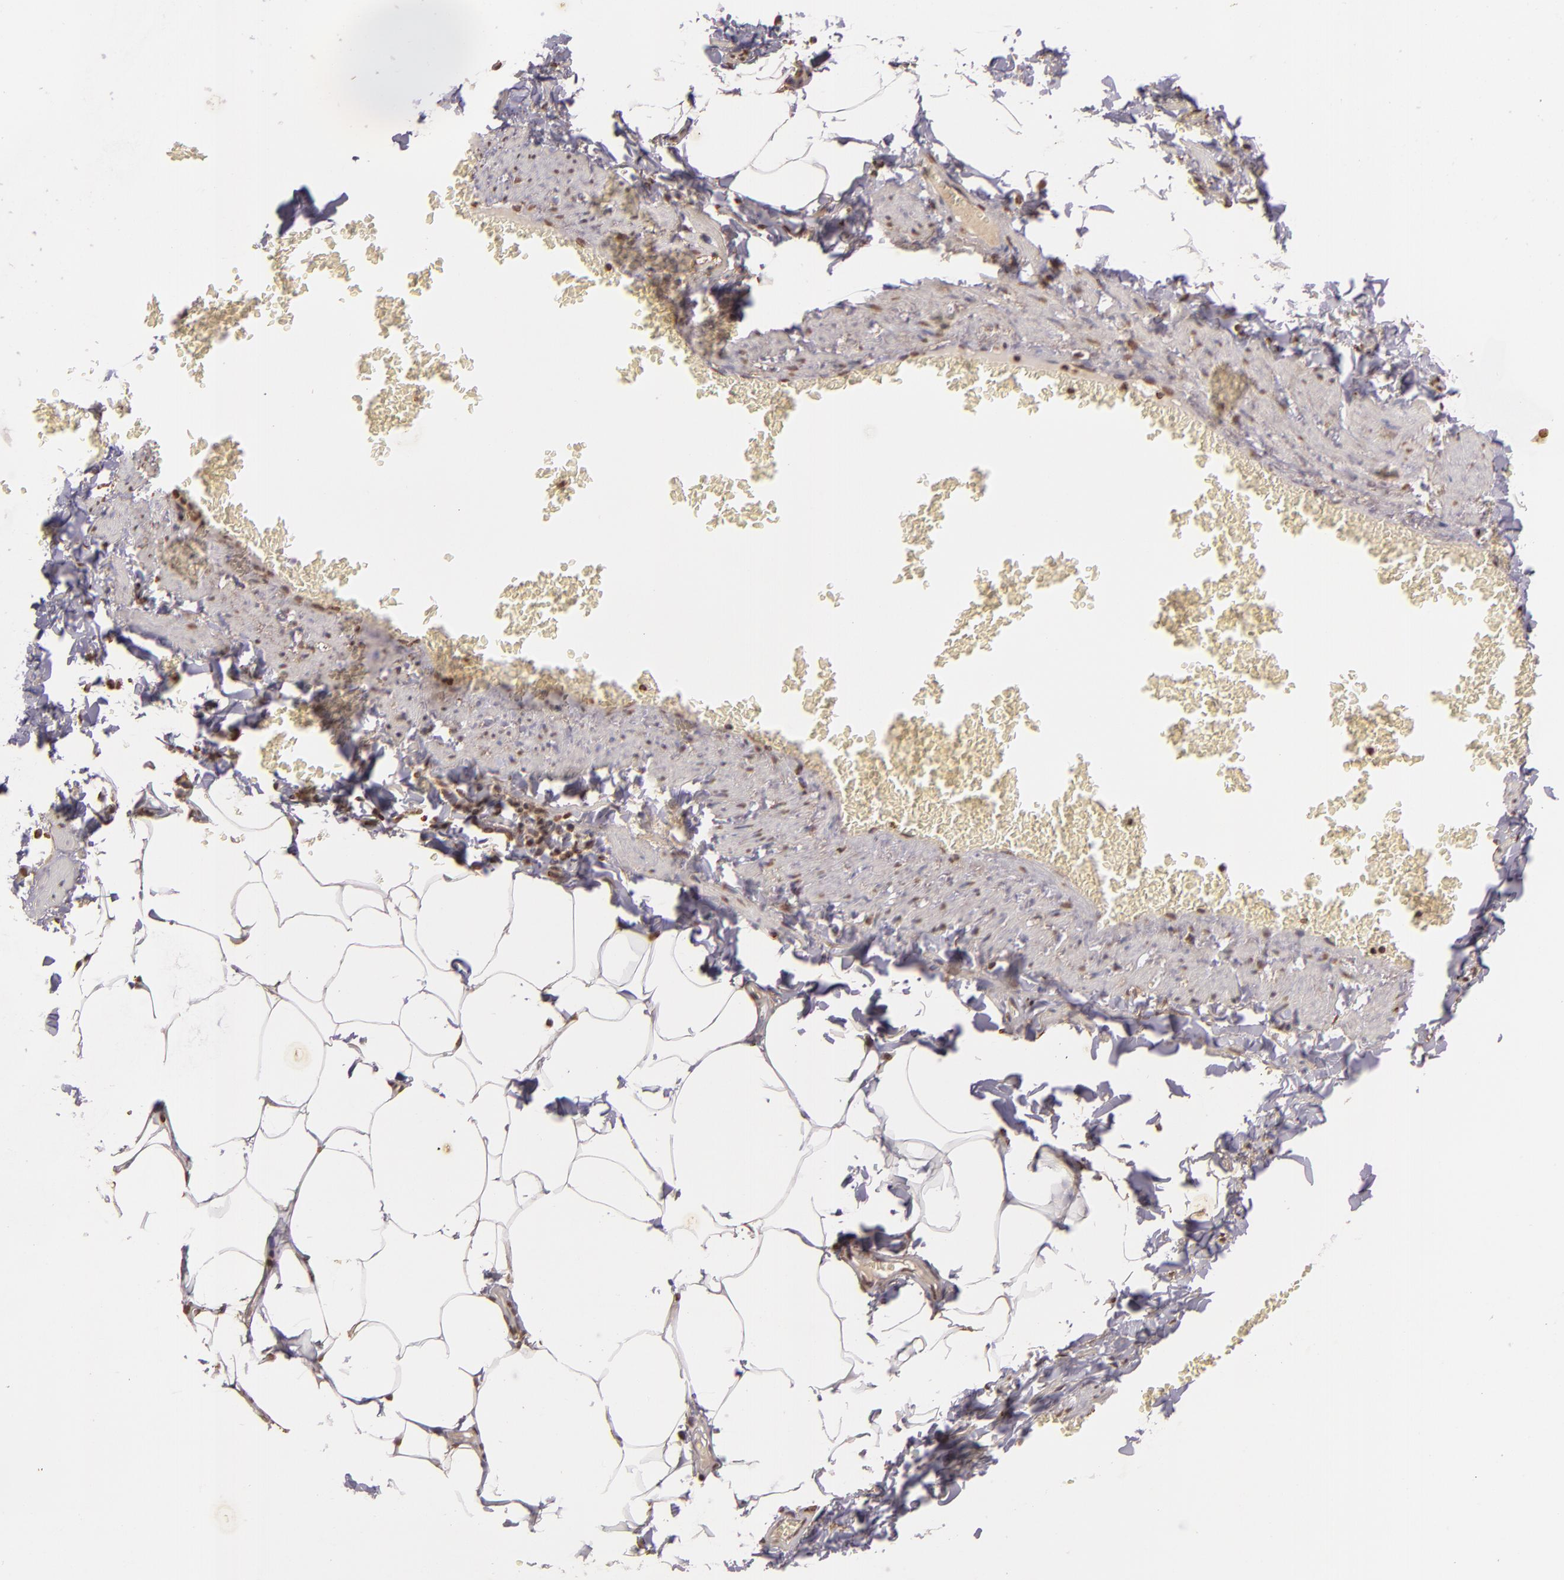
{"staining": {"intensity": "moderate", "quantity": ">75%", "location": "nuclear"}, "tissue": "adipose tissue", "cell_type": "Adipocytes", "image_type": "normal", "snomed": [{"axis": "morphology", "description": "Normal tissue, NOS"}, {"axis": "topography", "description": "Vascular tissue"}], "caption": "Protein staining of unremarkable adipose tissue exhibits moderate nuclear positivity in about >75% of adipocytes.", "gene": "THRB", "patient": {"sex": "male", "age": 41}}